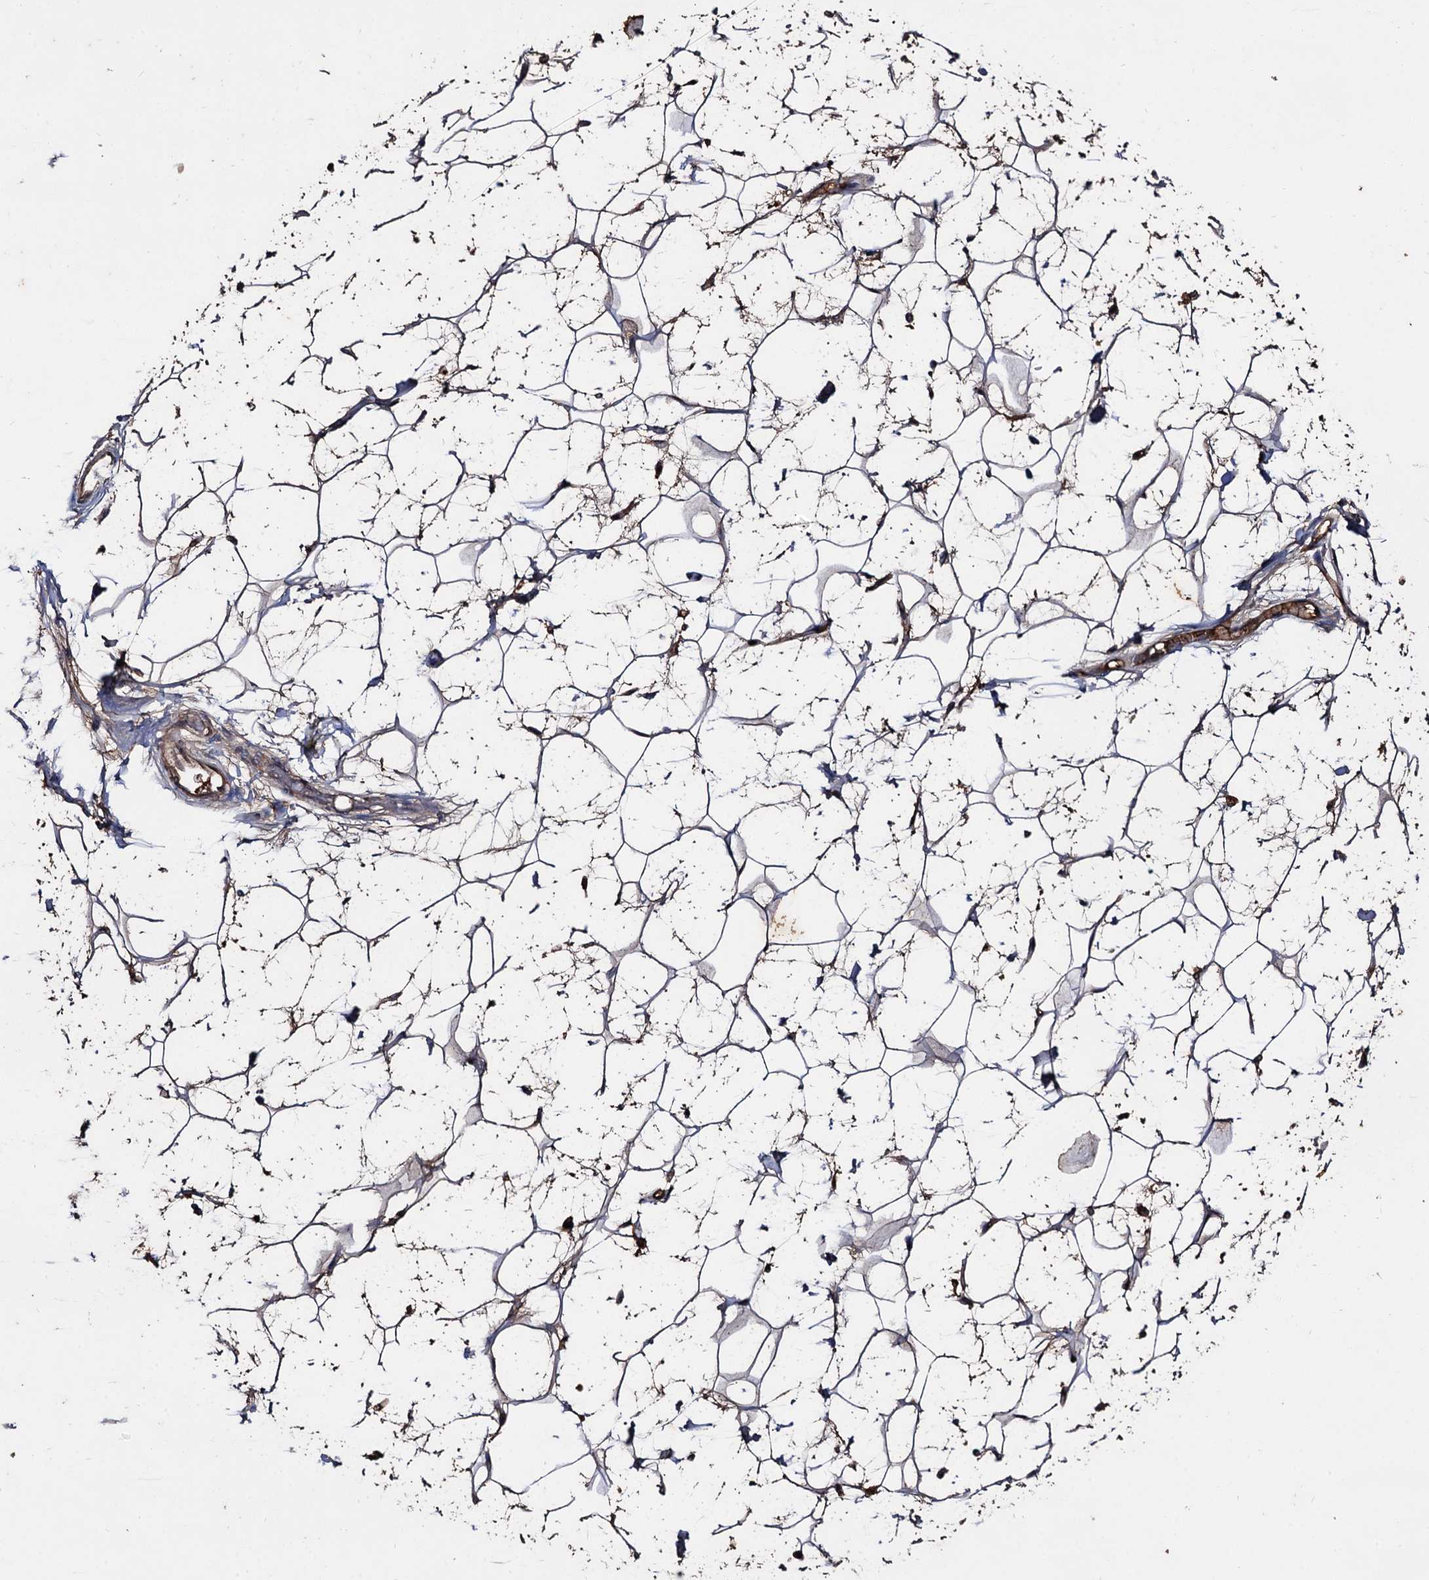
{"staining": {"intensity": "moderate", "quantity": ">75%", "location": "cytoplasmic/membranous"}, "tissue": "adipose tissue", "cell_type": "Adipocytes", "image_type": "normal", "snomed": [{"axis": "morphology", "description": "Normal tissue, NOS"}, {"axis": "topography", "description": "Breast"}], "caption": "Immunohistochemistry (IHC) micrograph of benign adipose tissue stained for a protein (brown), which shows medium levels of moderate cytoplasmic/membranous expression in approximately >75% of adipocytes.", "gene": "ARFIP2", "patient": {"sex": "female", "age": 26}}